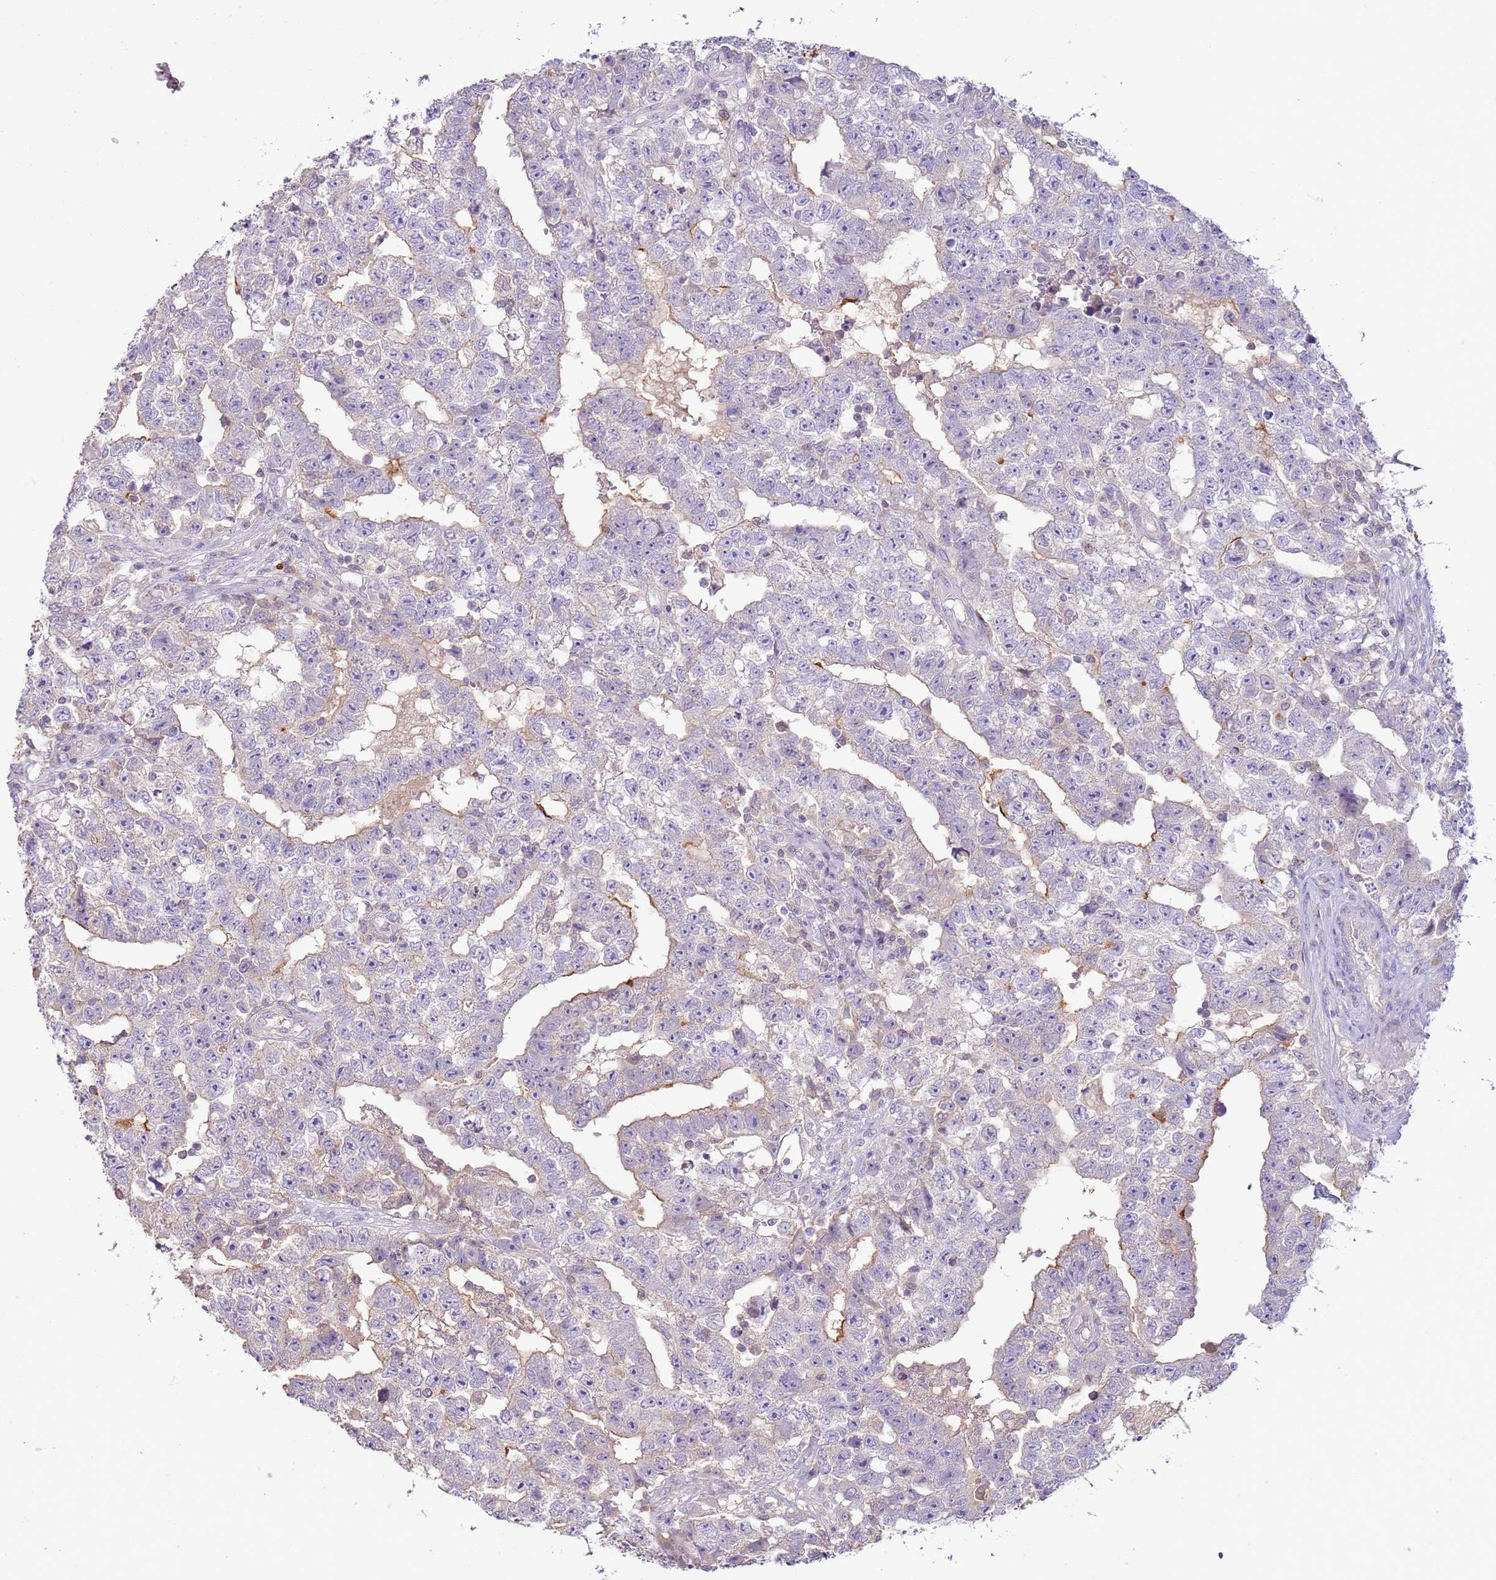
{"staining": {"intensity": "negative", "quantity": "none", "location": "none"}, "tissue": "testis cancer", "cell_type": "Tumor cells", "image_type": "cancer", "snomed": [{"axis": "morphology", "description": "Carcinoma, Embryonal, NOS"}, {"axis": "topography", "description": "Testis"}], "caption": "IHC histopathology image of neoplastic tissue: testis embryonal carcinoma stained with DAB demonstrates no significant protein expression in tumor cells.", "gene": "IL2RG", "patient": {"sex": "male", "age": 25}}